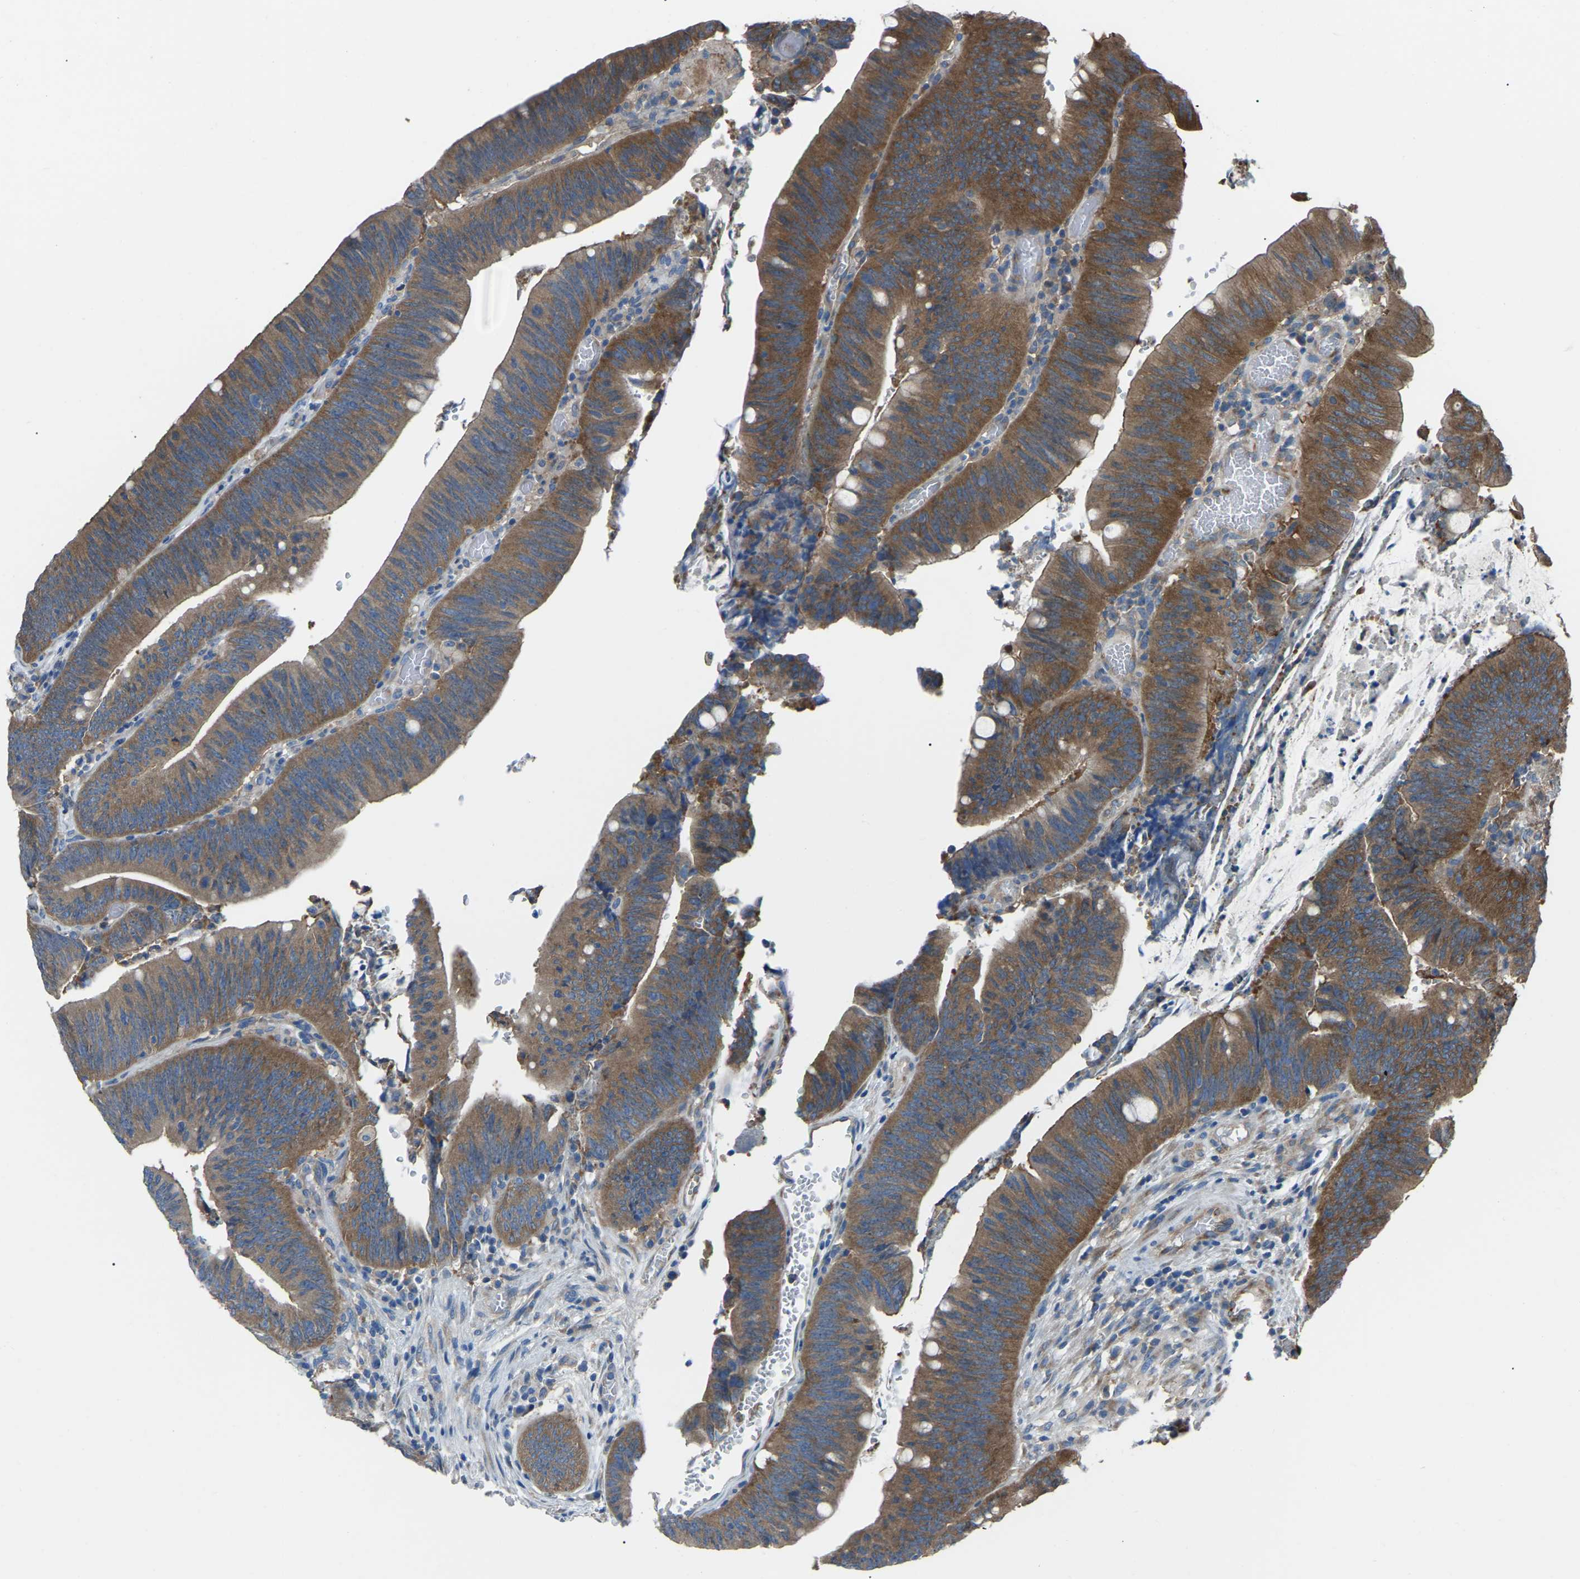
{"staining": {"intensity": "strong", "quantity": ">75%", "location": "cytoplasmic/membranous"}, "tissue": "colorectal cancer", "cell_type": "Tumor cells", "image_type": "cancer", "snomed": [{"axis": "morphology", "description": "Normal tissue, NOS"}, {"axis": "morphology", "description": "Adenocarcinoma, NOS"}, {"axis": "topography", "description": "Rectum"}], "caption": "Strong cytoplasmic/membranous protein staining is present in approximately >75% of tumor cells in colorectal cancer. Nuclei are stained in blue.", "gene": "AIMP1", "patient": {"sex": "female", "age": 66}}